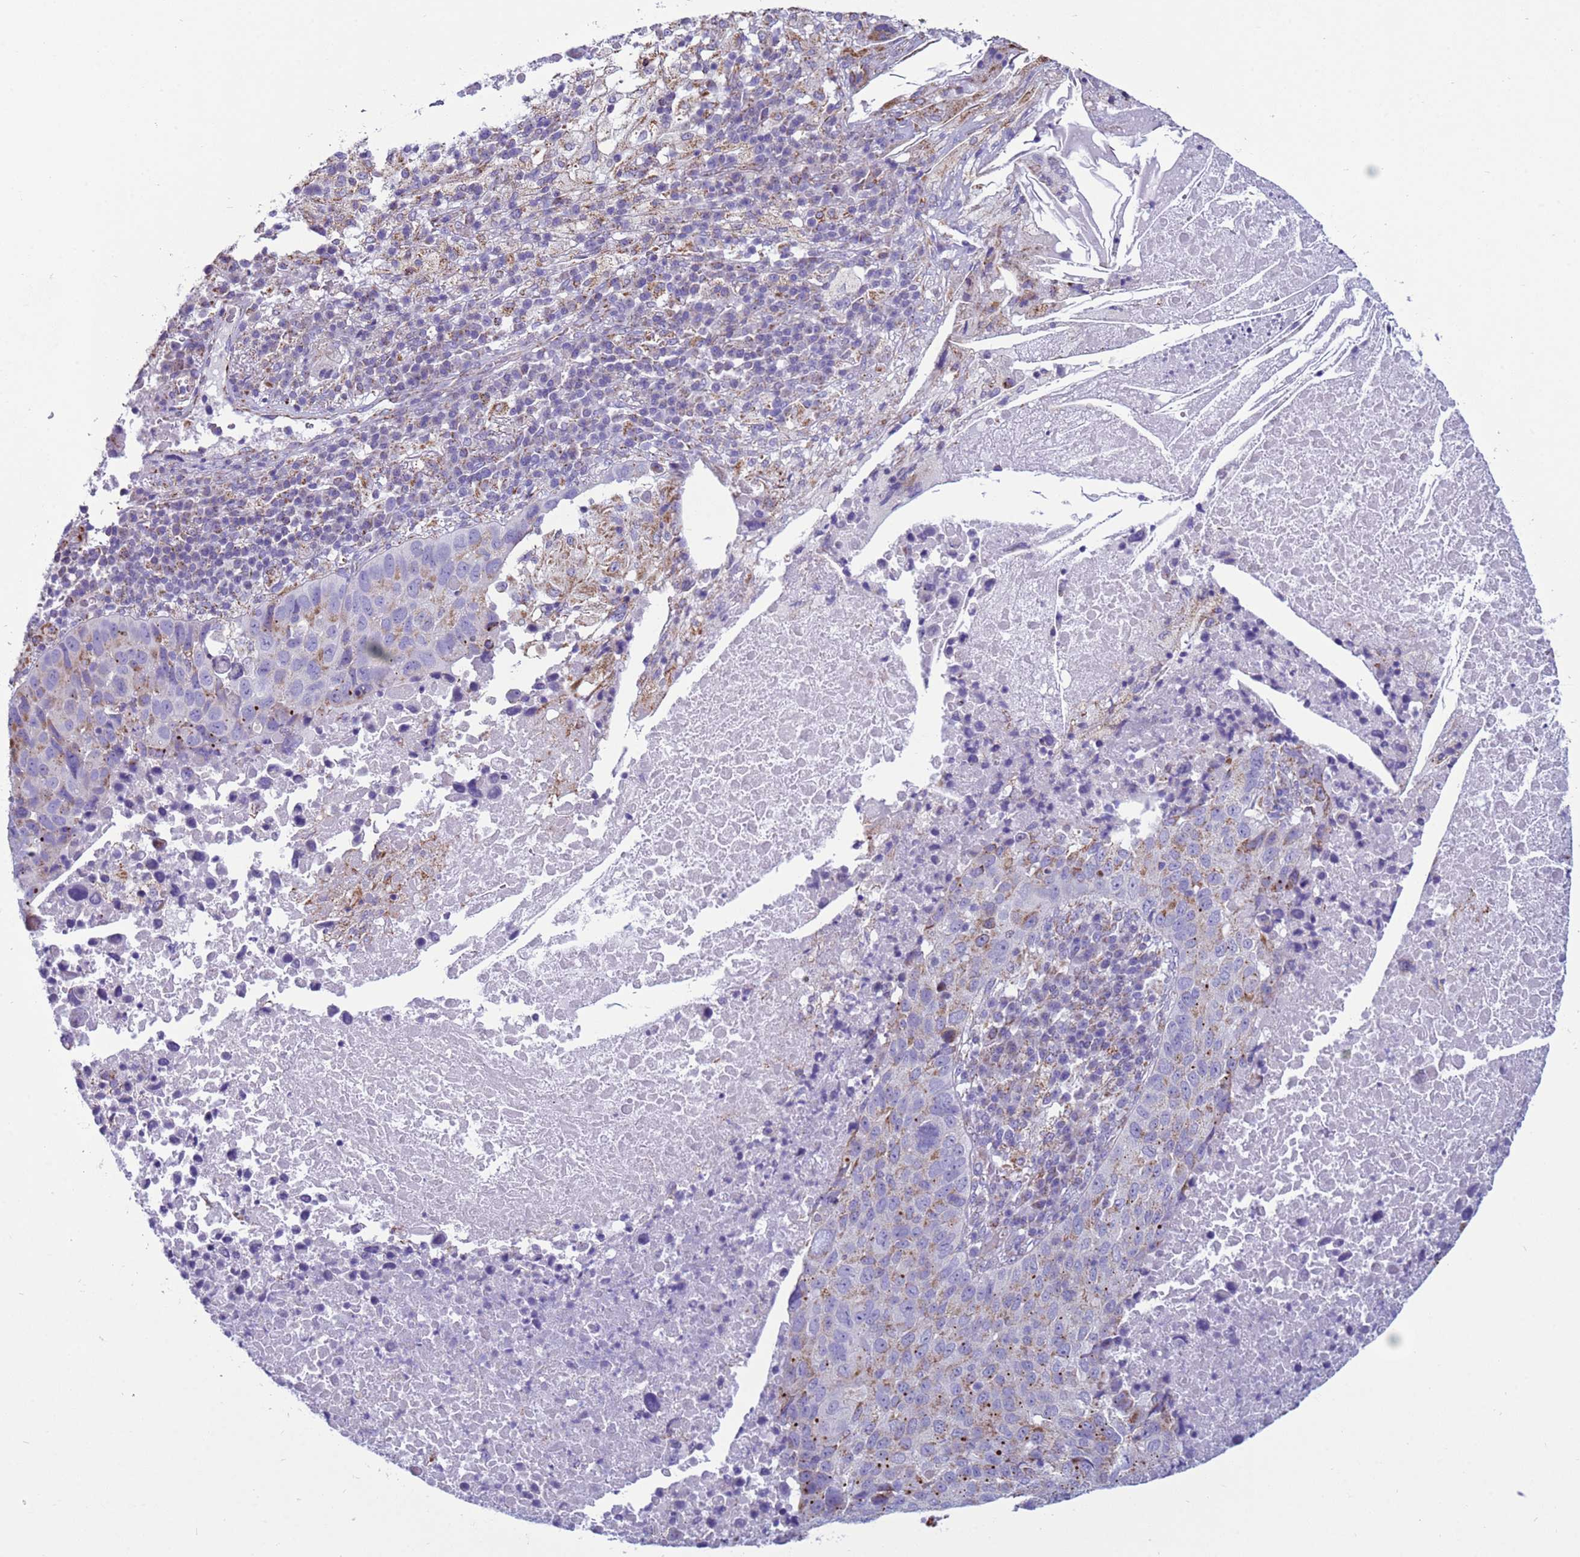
{"staining": {"intensity": "weak", "quantity": "25%-75%", "location": "cytoplasmic/membranous"}, "tissue": "lung cancer", "cell_type": "Tumor cells", "image_type": "cancer", "snomed": [{"axis": "morphology", "description": "Squamous cell carcinoma, NOS"}, {"axis": "topography", "description": "Lung"}], "caption": "Brown immunohistochemical staining in human lung cancer (squamous cell carcinoma) shows weak cytoplasmic/membranous staining in approximately 25%-75% of tumor cells.", "gene": "NCALD", "patient": {"sex": "male", "age": 73}}